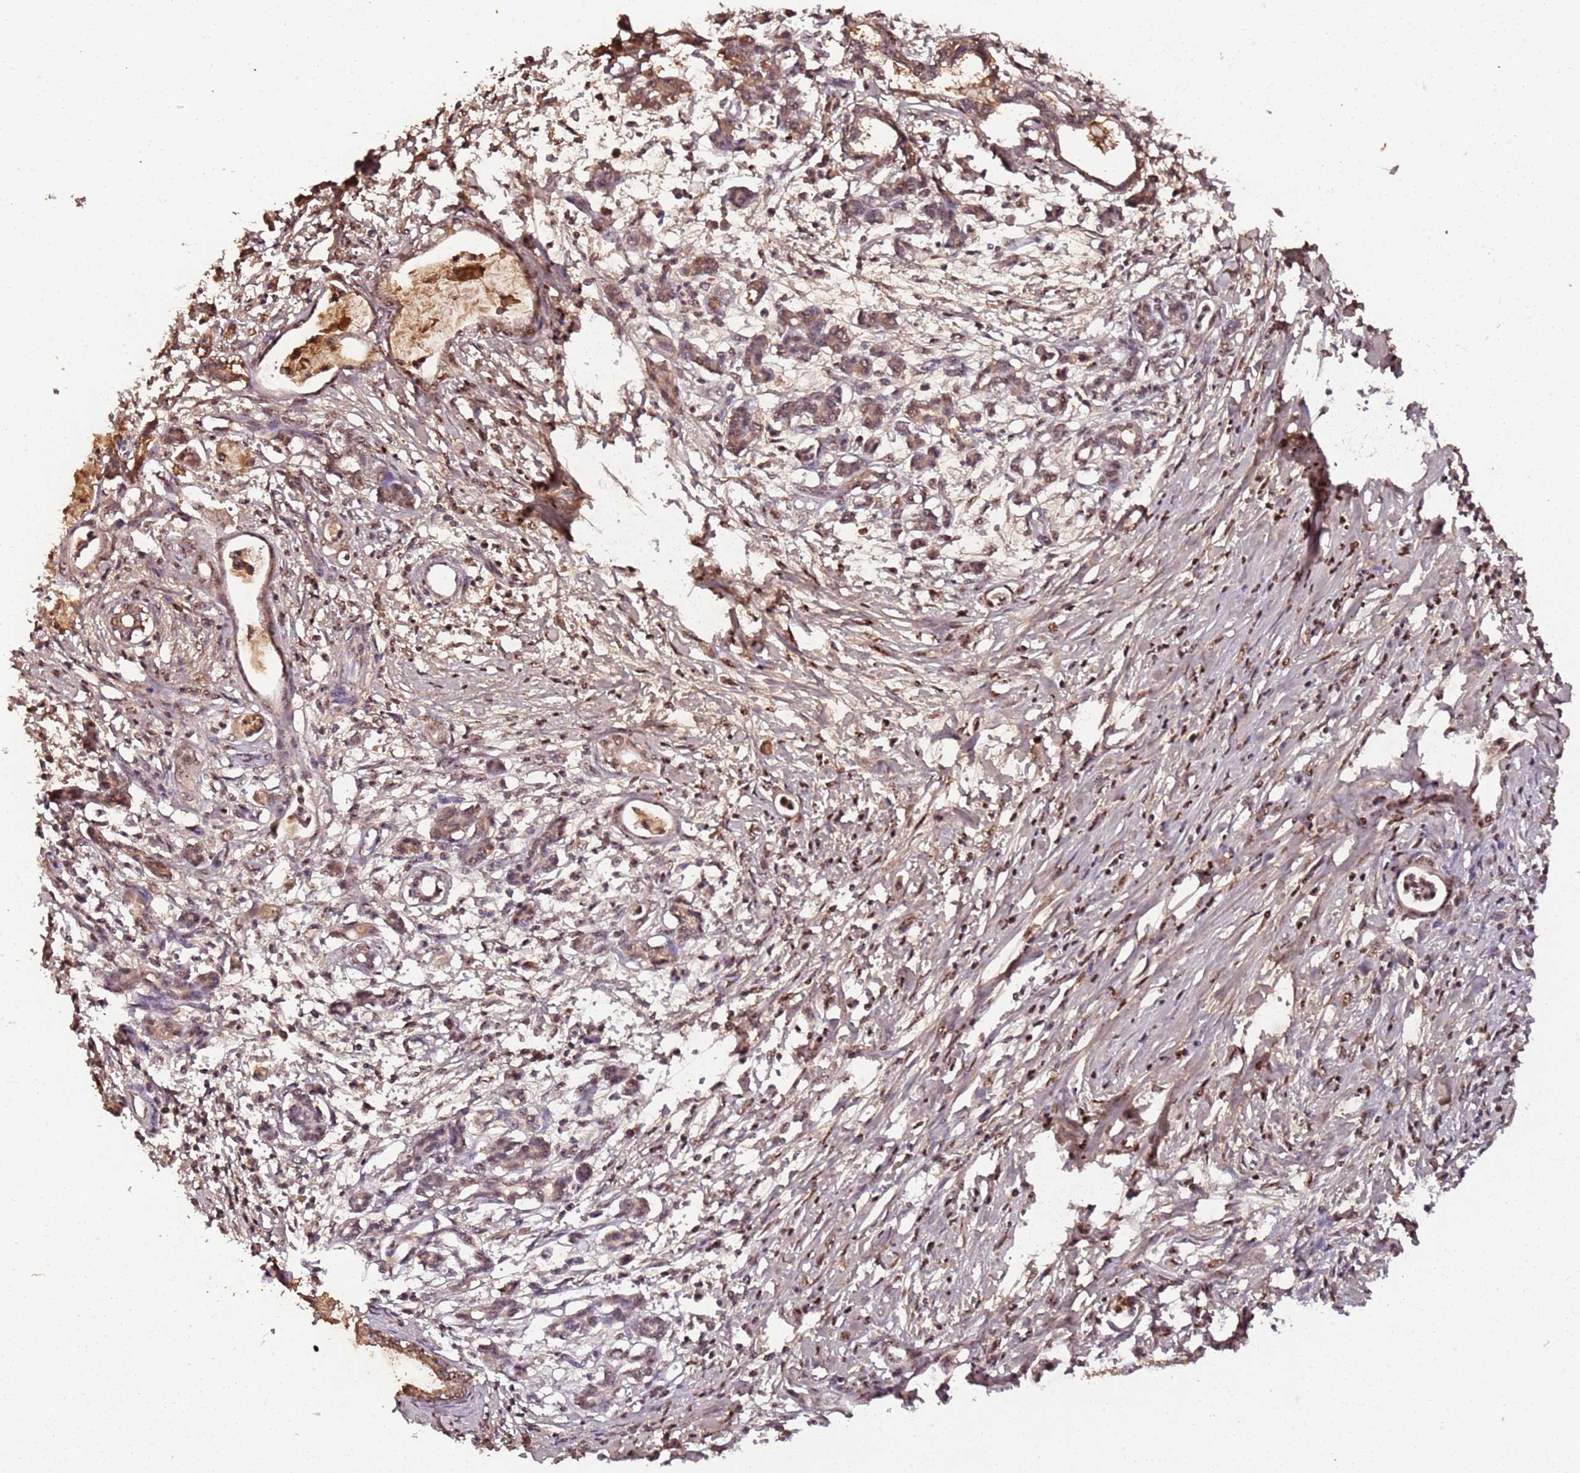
{"staining": {"intensity": "weak", "quantity": "<25%", "location": "cytoplasmic/membranous"}, "tissue": "pancreatic cancer", "cell_type": "Tumor cells", "image_type": "cancer", "snomed": [{"axis": "morphology", "description": "Adenocarcinoma, NOS"}, {"axis": "topography", "description": "Pancreas"}], "caption": "Tumor cells are negative for protein expression in human pancreatic cancer.", "gene": "COL1A2", "patient": {"sex": "female", "age": 55}}